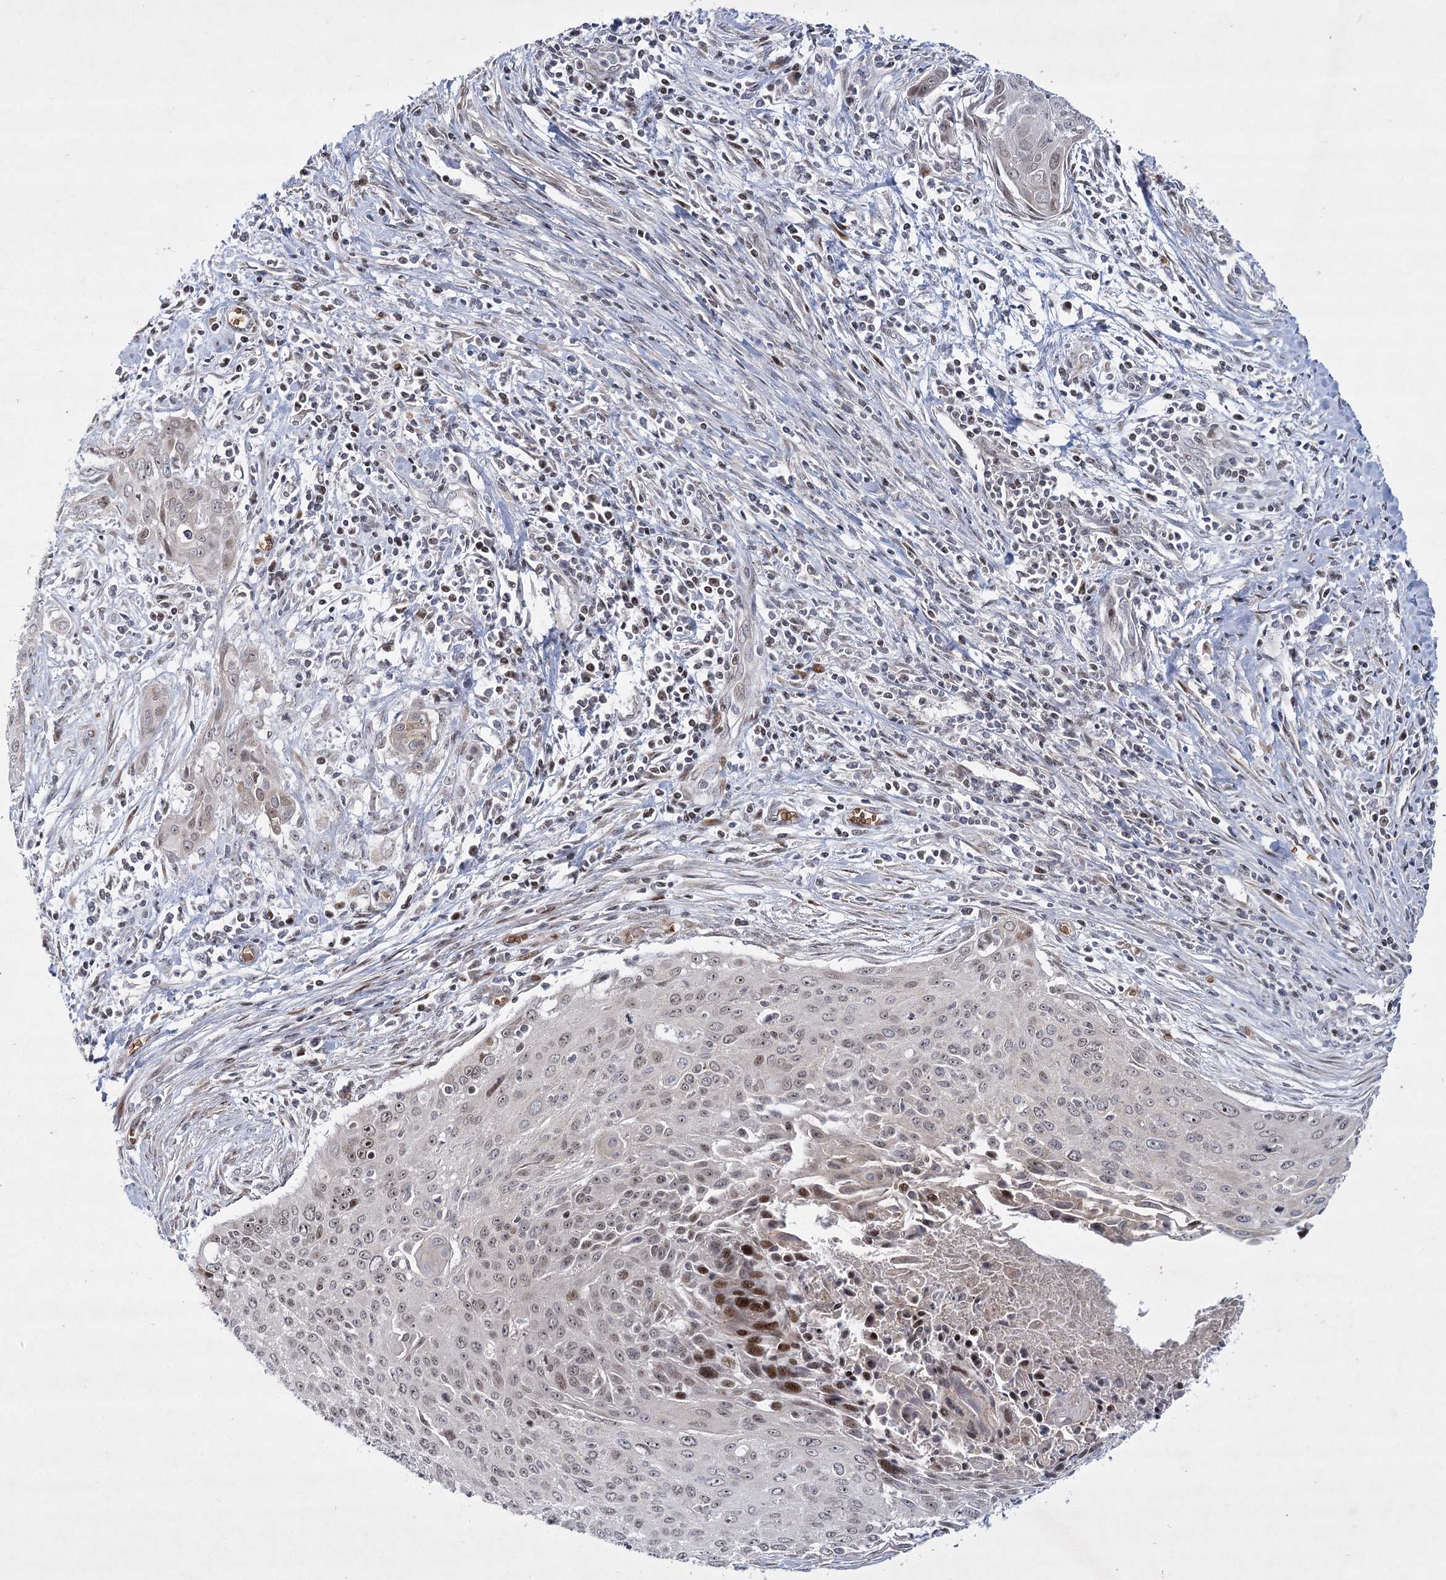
{"staining": {"intensity": "weak", "quantity": "25%-75%", "location": "nuclear"}, "tissue": "cervical cancer", "cell_type": "Tumor cells", "image_type": "cancer", "snomed": [{"axis": "morphology", "description": "Squamous cell carcinoma, NOS"}, {"axis": "topography", "description": "Cervix"}], "caption": "DAB immunohistochemical staining of human cervical squamous cell carcinoma displays weak nuclear protein staining in approximately 25%-75% of tumor cells. (Stains: DAB (3,3'-diaminobenzidine) in brown, nuclei in blue, Microscopy: brightfield microscopy at high magnification).", "gene": "NSMCE4A", "patient": {"sex": "female", "age": 55}}